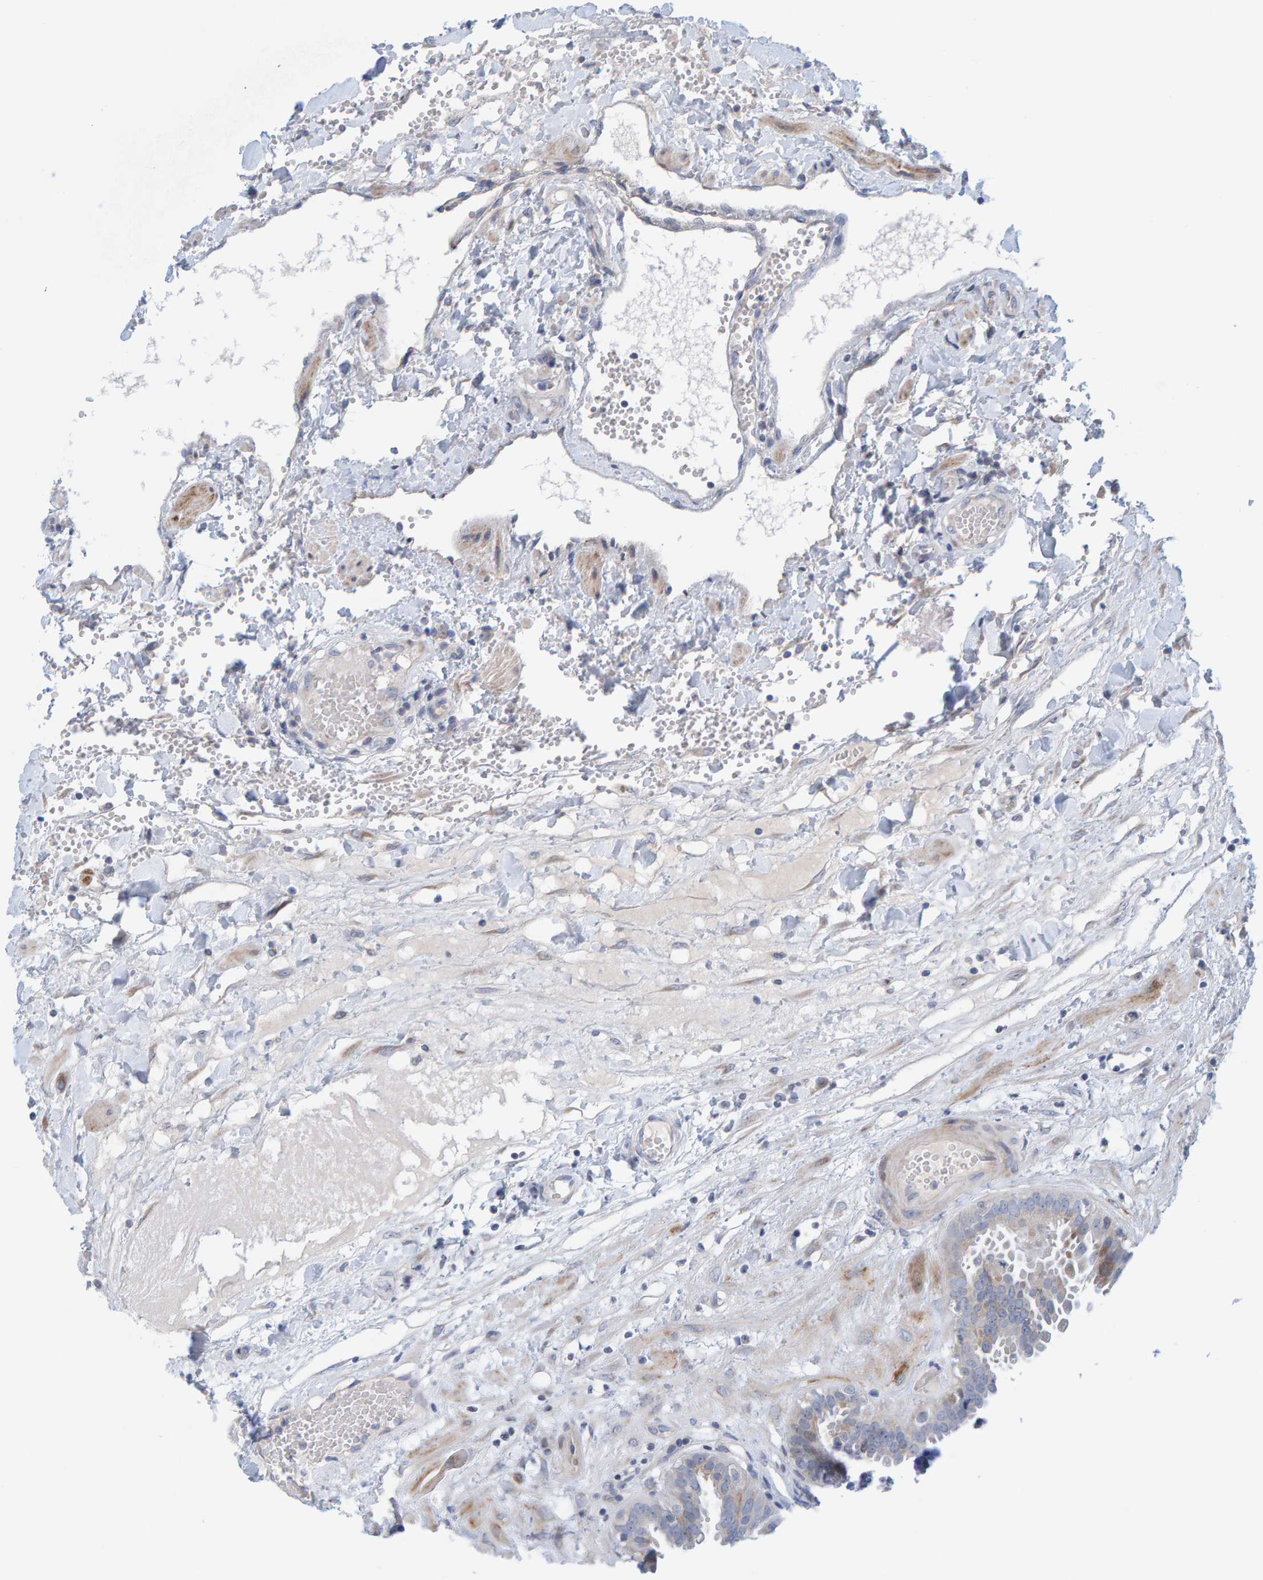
{"staining": {"intensity": "moderate", "quantity": "<25%", "location": "cytoplasmic/membranous"}, "tissue": "fallopian tube", "cell_type": "Glandular cells", "image_type": "normal", "snomed": [{"axis": "morphology", "description": "Normal tissue, NOS"}, {"axis": "topography", "description": "Fallopian tube"}, {"axis": "topography", "description": "Placenta"}], "caption": "Benign fallopian tube reveals moderate cytoplasmic/membranous expression in about <25% of glandular cells.", "gene": "ZC3H3", "patient": {"sex": "female", "age": 32}}